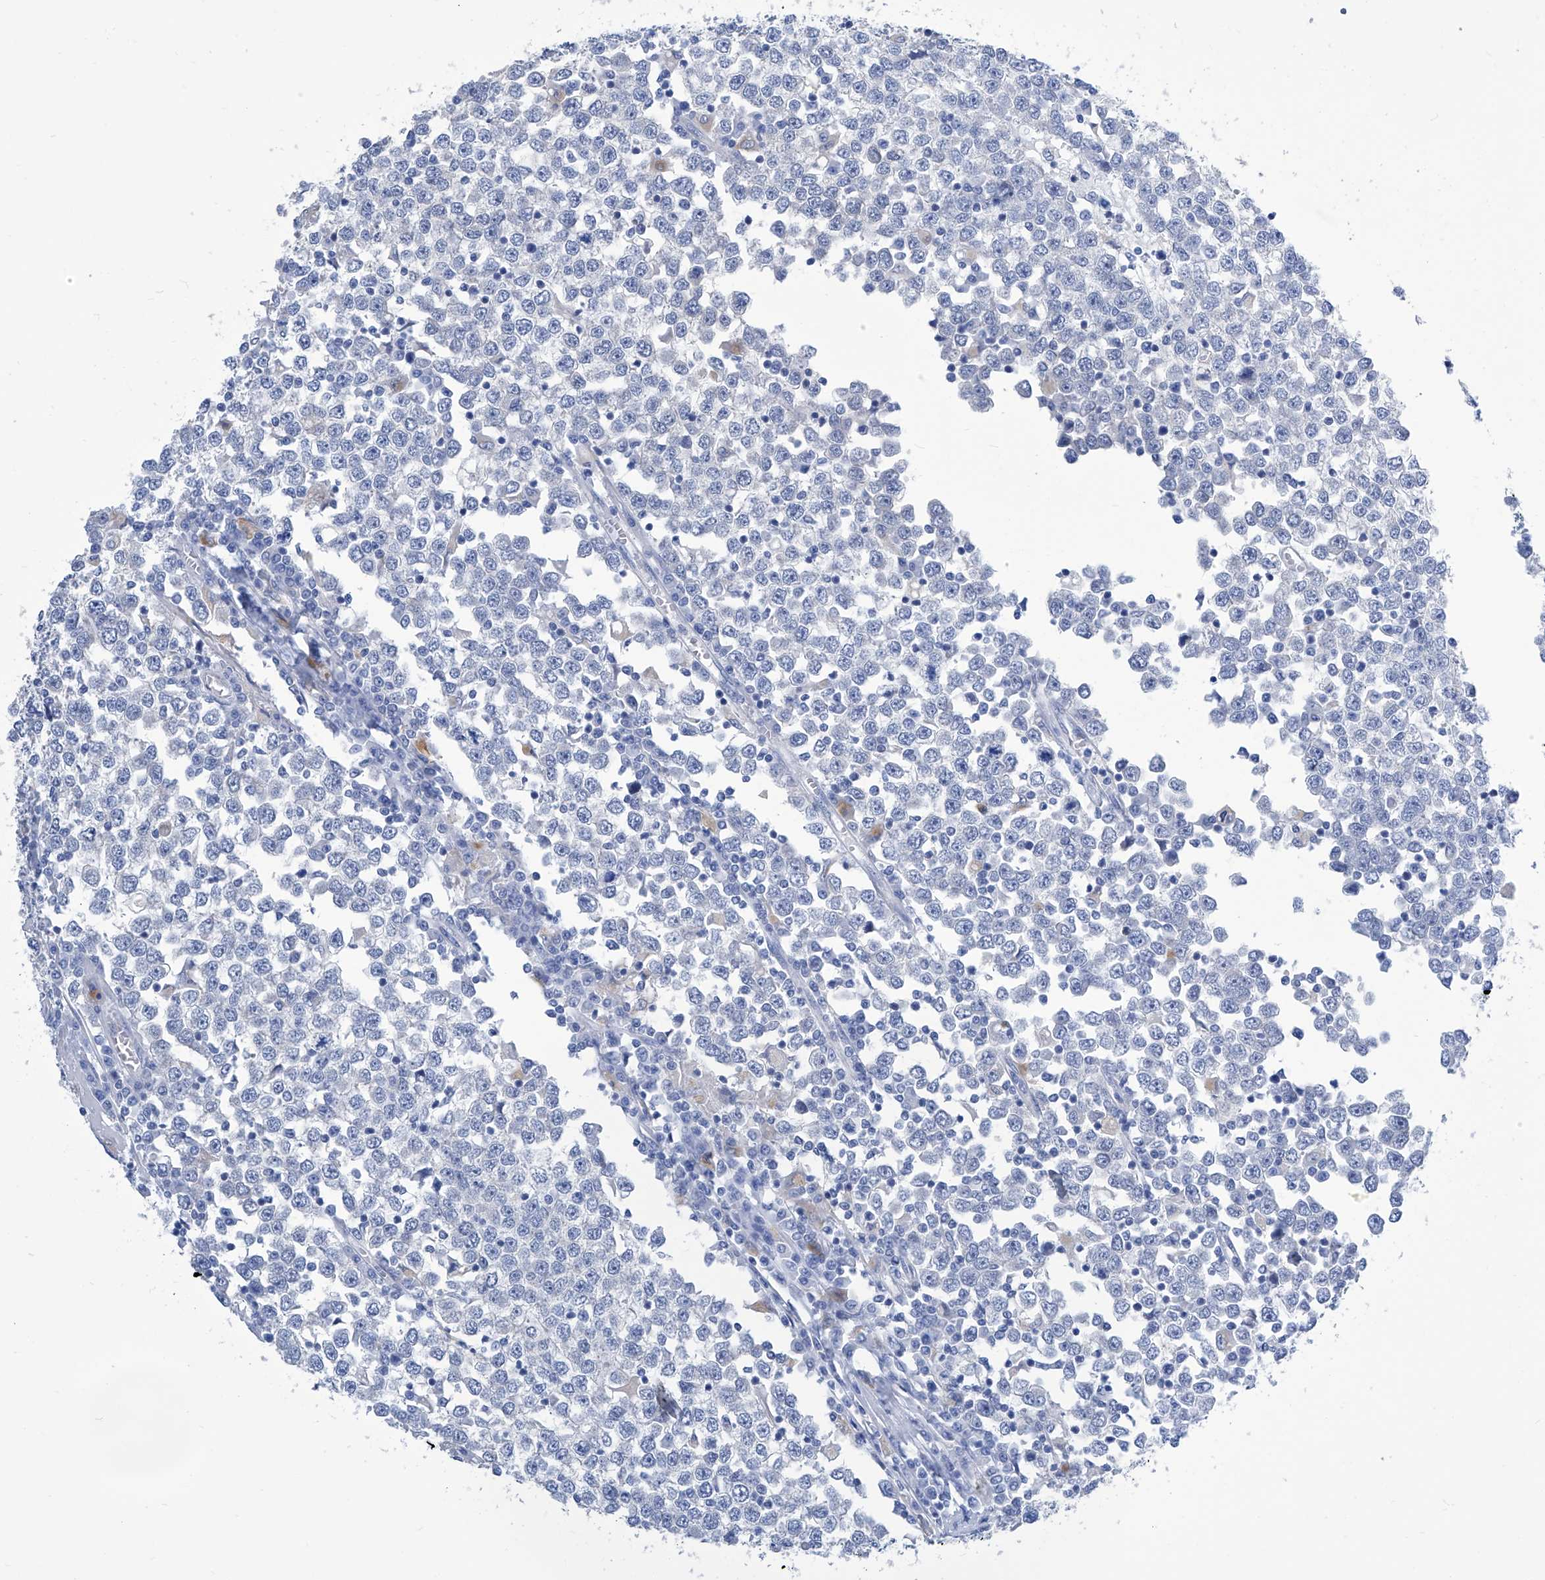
{"staining": {"intensity": "negative", "quantity": "none", "location": "none"}, "tissue": "testis cancer", "cell_type": "Tumor cells", "image_type": "cancer", "snomed": [{"axis": "morphology", "description": "Seminoma, NOS"}, {"axis": "topography", "description": "Testis"}], "caption": "Immunohistochemistry (IHC) micrograph of testis cancer (seminoma) stained for a protein (brown), which displays no expression in tumor cells.", "gene": "IMPA2", "patient": {"sex": "male", "age": 65}}